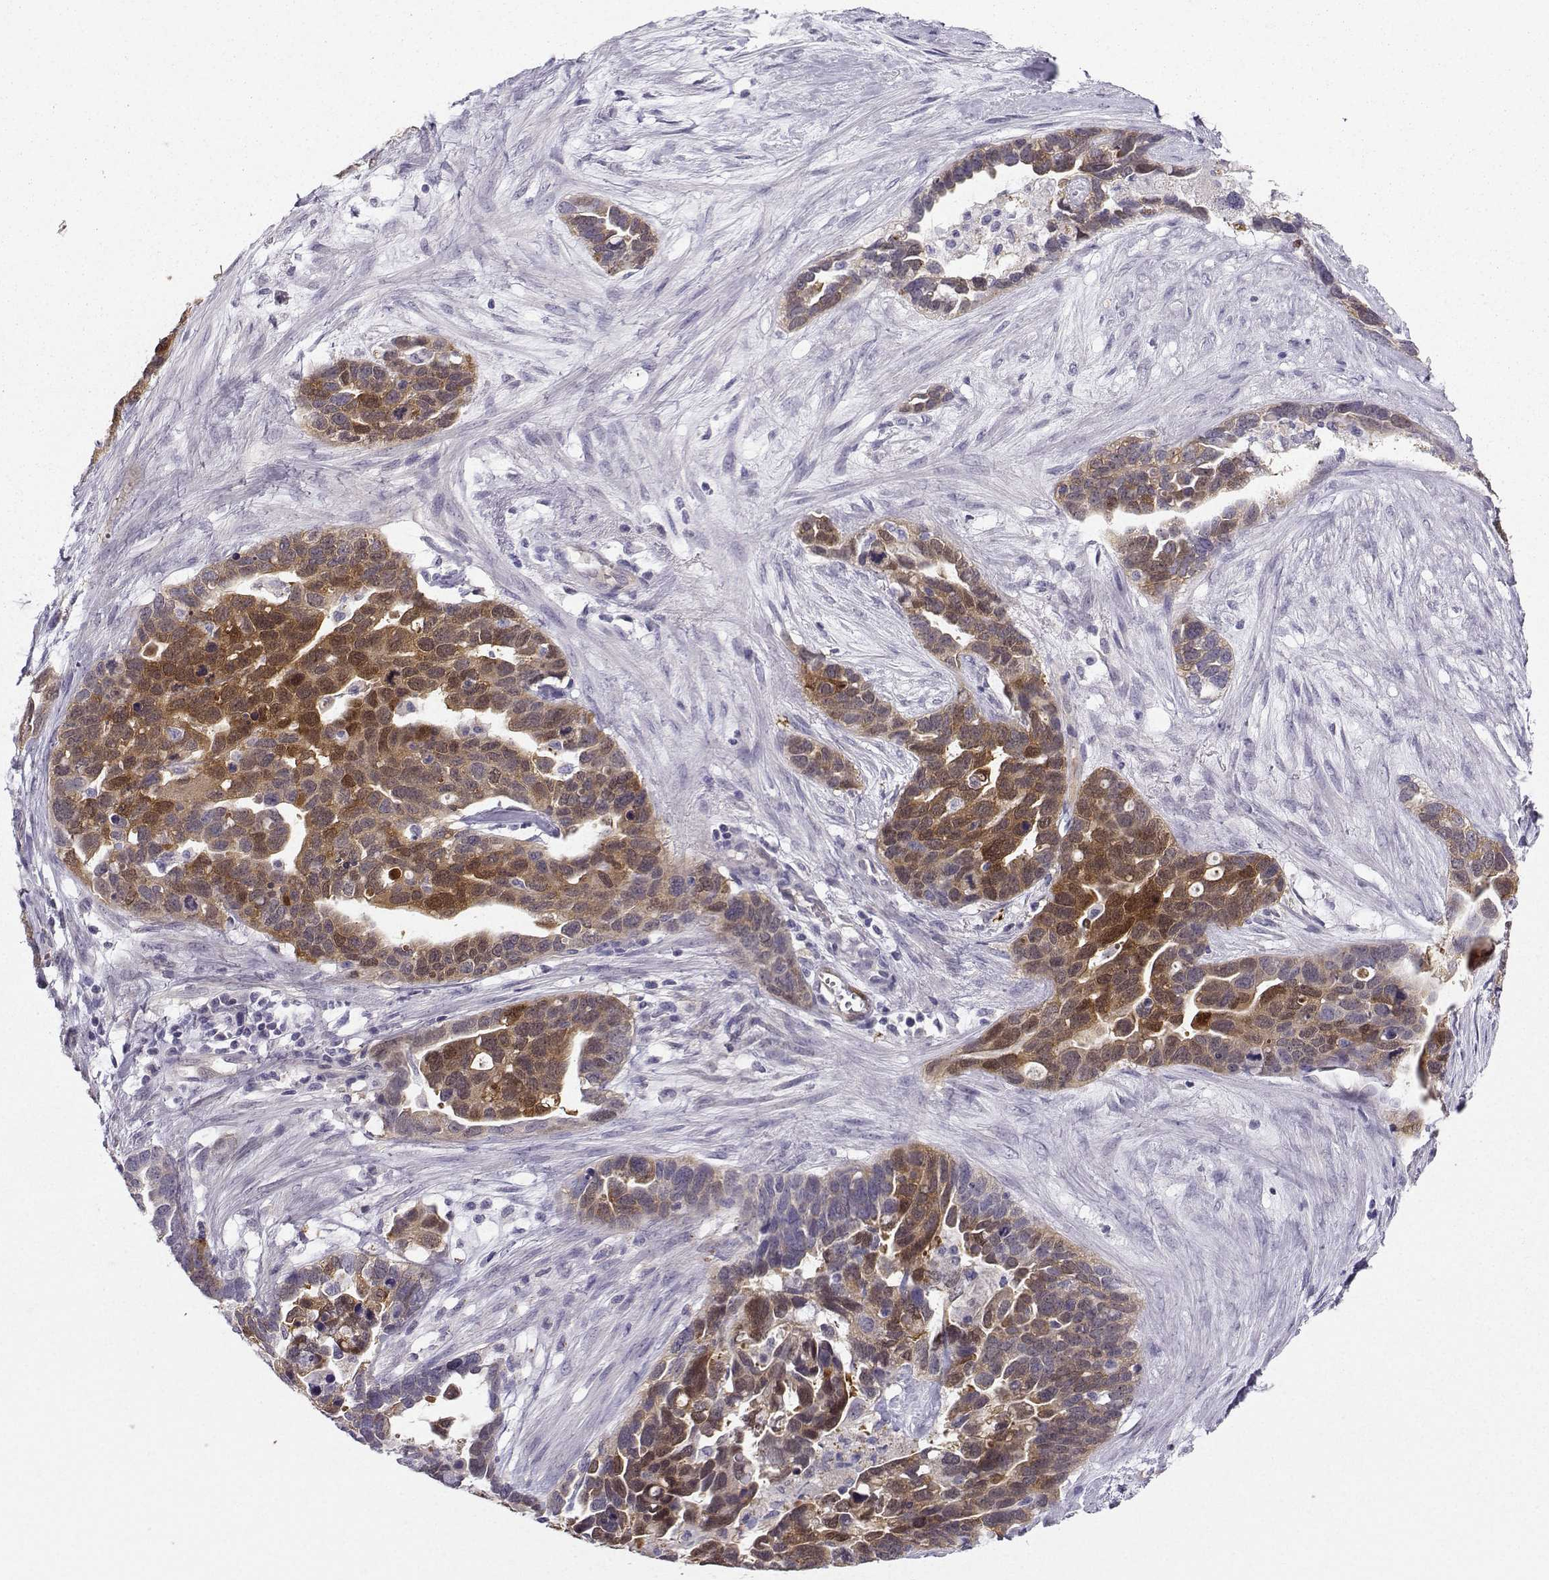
{"staining": {"intensity": "moderate", "quantity": "25%-75%", "location": "cytoplasmic/membranous"}, "tissue": "ovarian cancer", "cell_type": "Tumor cells", "image_type": "cancer", "snomed": [{"axis": "morphology", "description": "Cystadenocarcinoma, serous, NOS"}, {"axis": "topography", "description": "Ovary"}], "caption": "Immunohistochemical staining of human ovarian serous cystadenocarcinoma shows moderate cytoplasmic/membranous protein positivity in about 25%-75% of tumor cells. Using DAB (brown) and hematoxylin (blue) stains, captured at high magnification using brightfield microscopy.", "gene": "NQO1", "patient": {"sex": "female", "age": 54}}